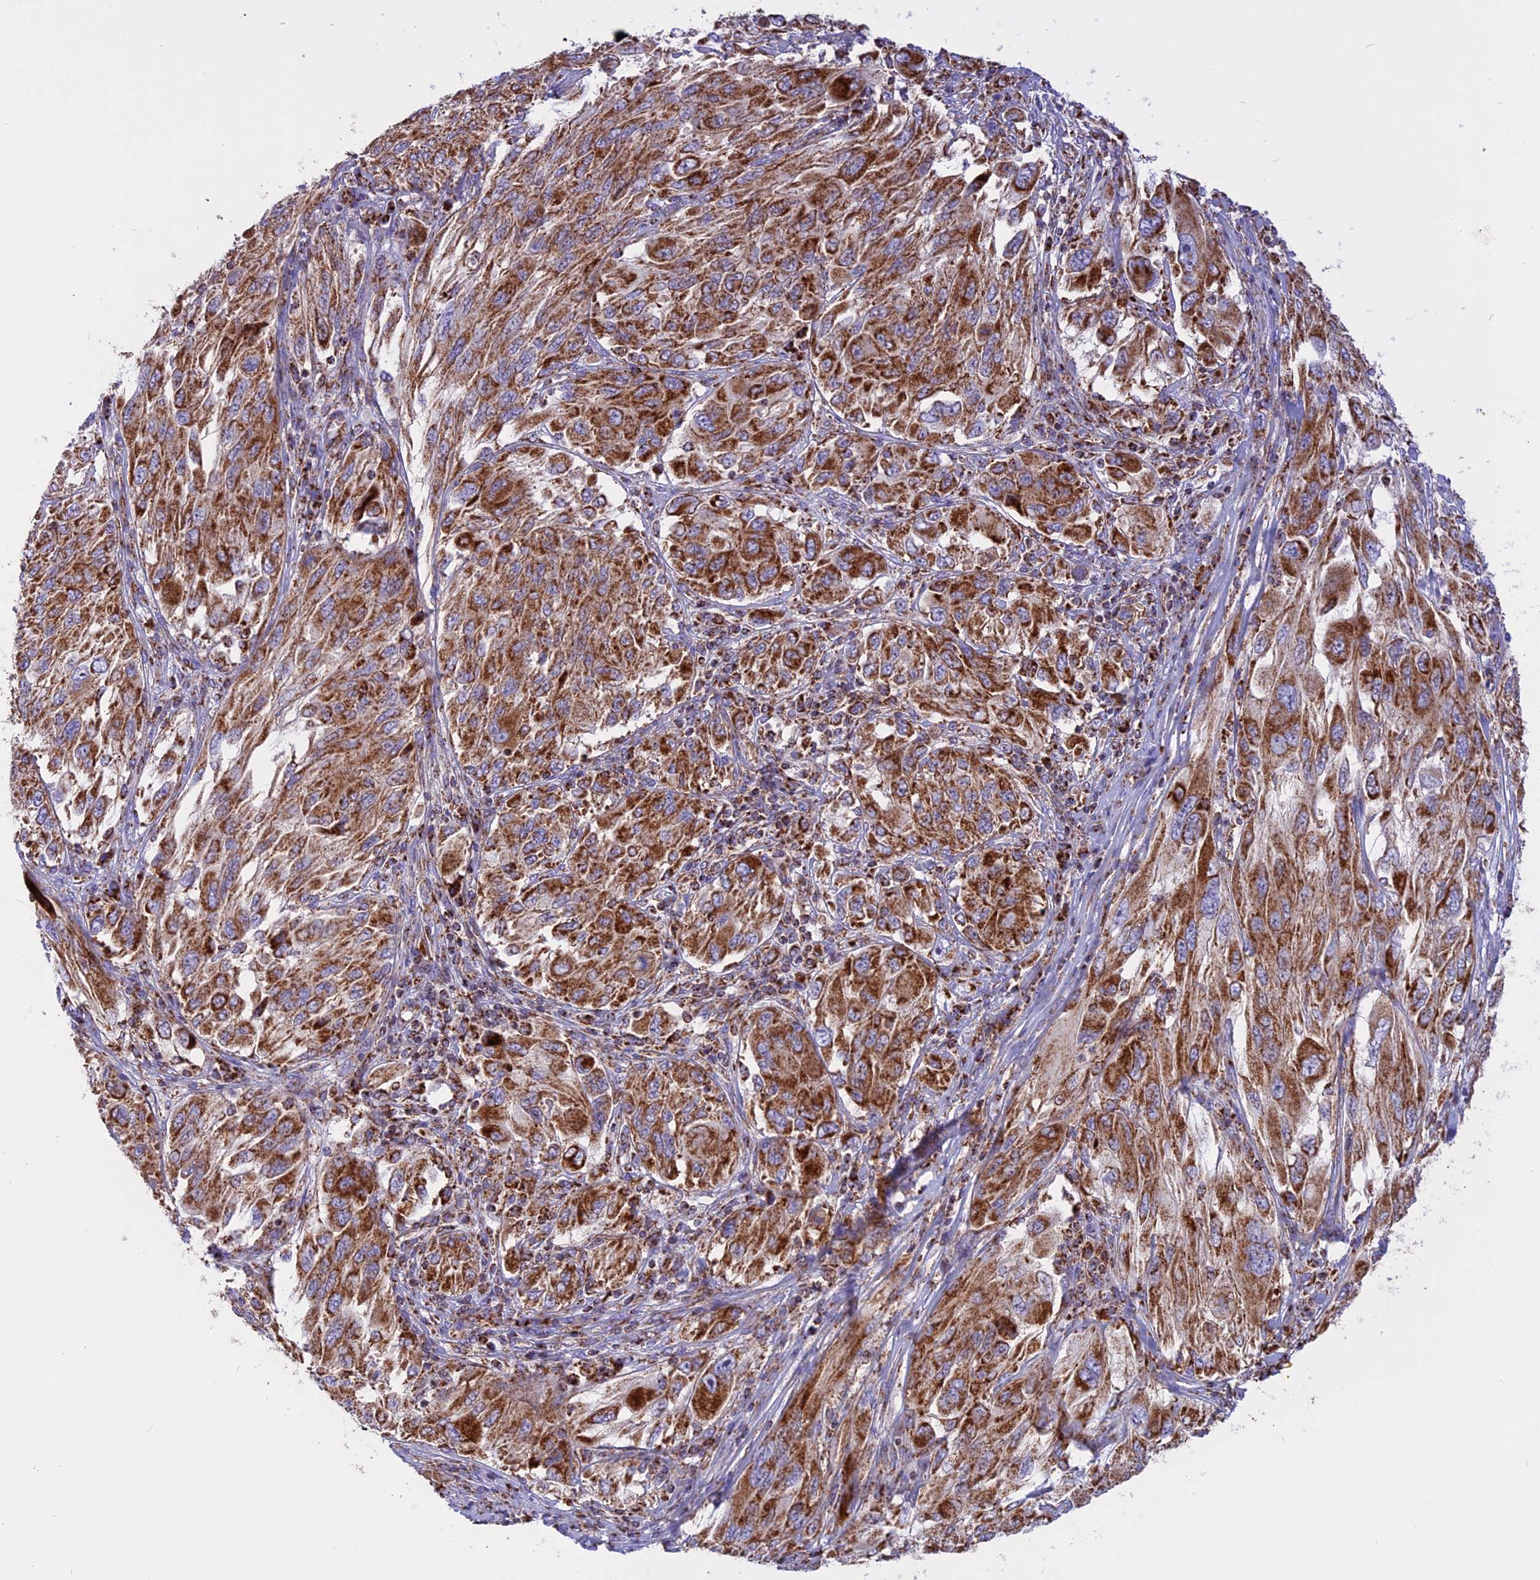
{"staining": {"intensity": "strong", "quantity": ">75%", "location": "cytoplasmic/membranous"}, "tissue": "melanoma", "cell_type": "Tumor cells", "image_type": "cancer", "snomed": [{"axis": "morphology", "description": "Malignant melanoma, NOS"}, {"axis": "topography", "description": "Skin"}], "caption": "Human malignant melanoma stained for a protein (brown) demonstrates strong cytoplasmic/membranous positive staining in approximately >75% of tumor cells.", "gene": "UQCRB", "patient": {"sex": "female", "age": 91}}